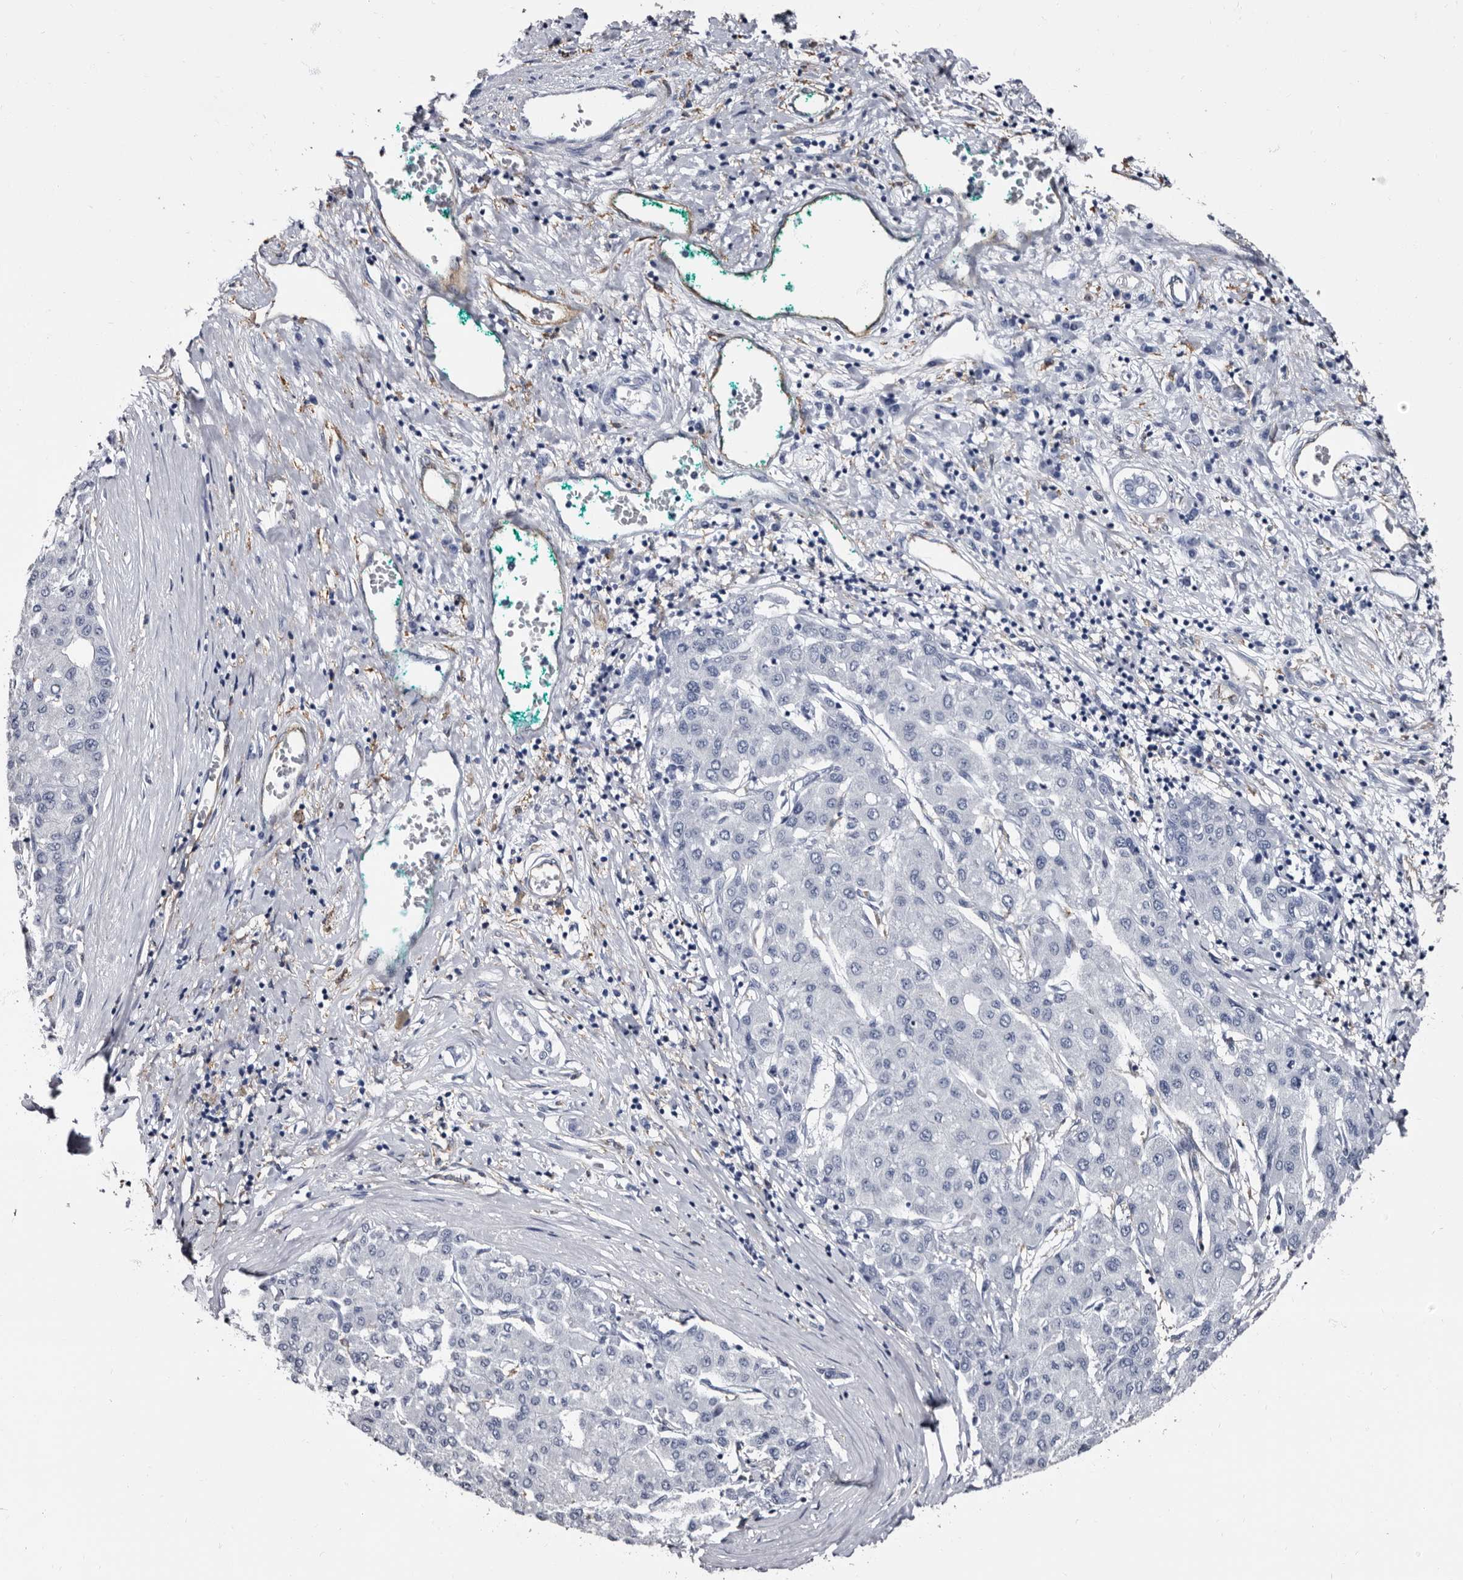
{"staining": {"intensity": "negative", "quantity": "none", "location": "none"}, "tissue": "liver cancer", "cell_type": "Tumor cells", "image_type": "cancer", "snomed": [{"axis": "morphology", "description": "Carcinoma, Hepatocellular, NOS"}, {"axis": "topography", "description": "Liver"}], "caption": "Liver cancer stained for a protein using immunohistochemistry (IHC) displays no positivity tumor cells.", "gene": "EPB41L3", "patient": {"sex": "male", "age": 65}}